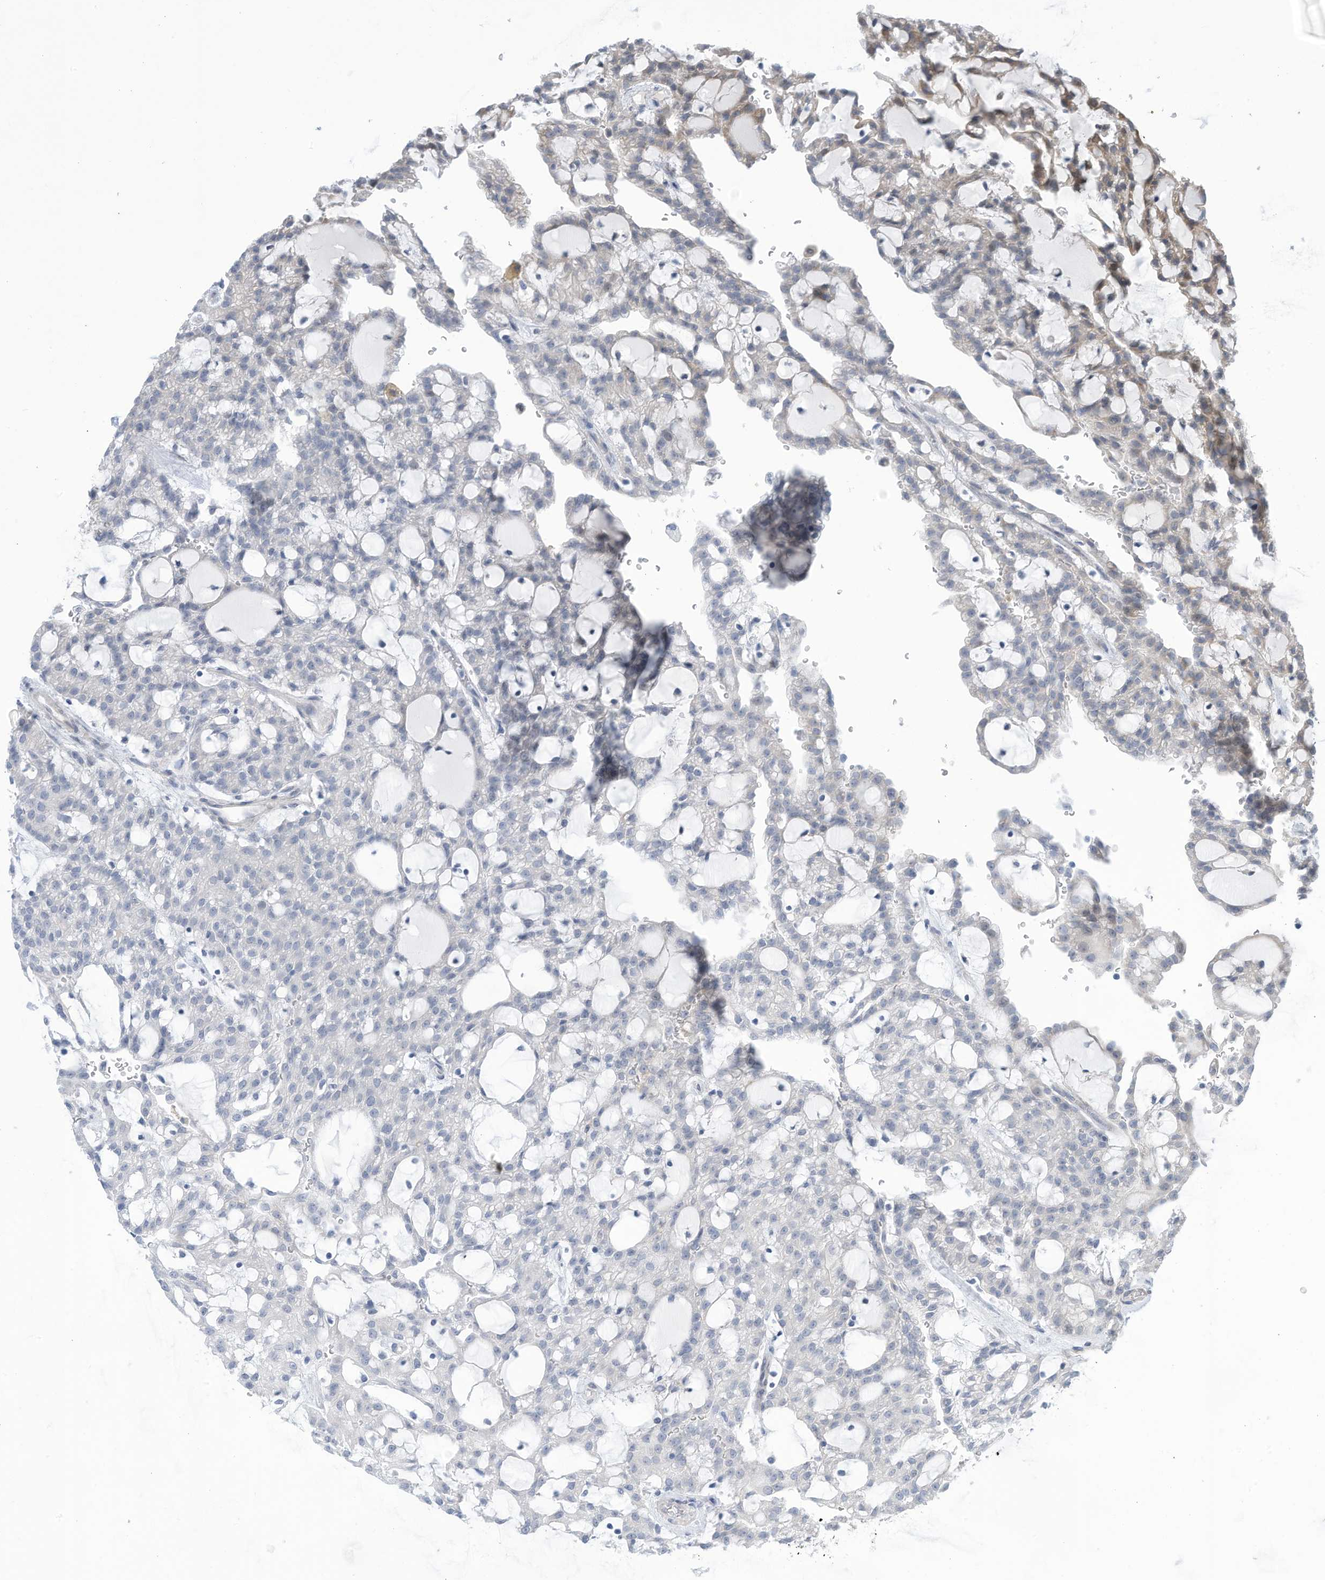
{"staining": {"intensity": "negative", "quantity": "none", "location": "none"}, "tissue": "renal cancer", "cell_type": "Tumor cells", "image_type": "cancer", "snomed": [{"axis": "morphology", "description": "Adenocarcinoma, NOS"}, {"axis": "topography", "description": "Kidney"}], "caption": "This micrograph is of renal cancer (adenocarcinoma) stained with immunohistochemistry (IHC) to label a protein in brown with the nuclei are counter-stained blue. There is no positivity in tumor cells.", "gene": "ZNF292", "patient": {"sex": "male", "age": 63}}